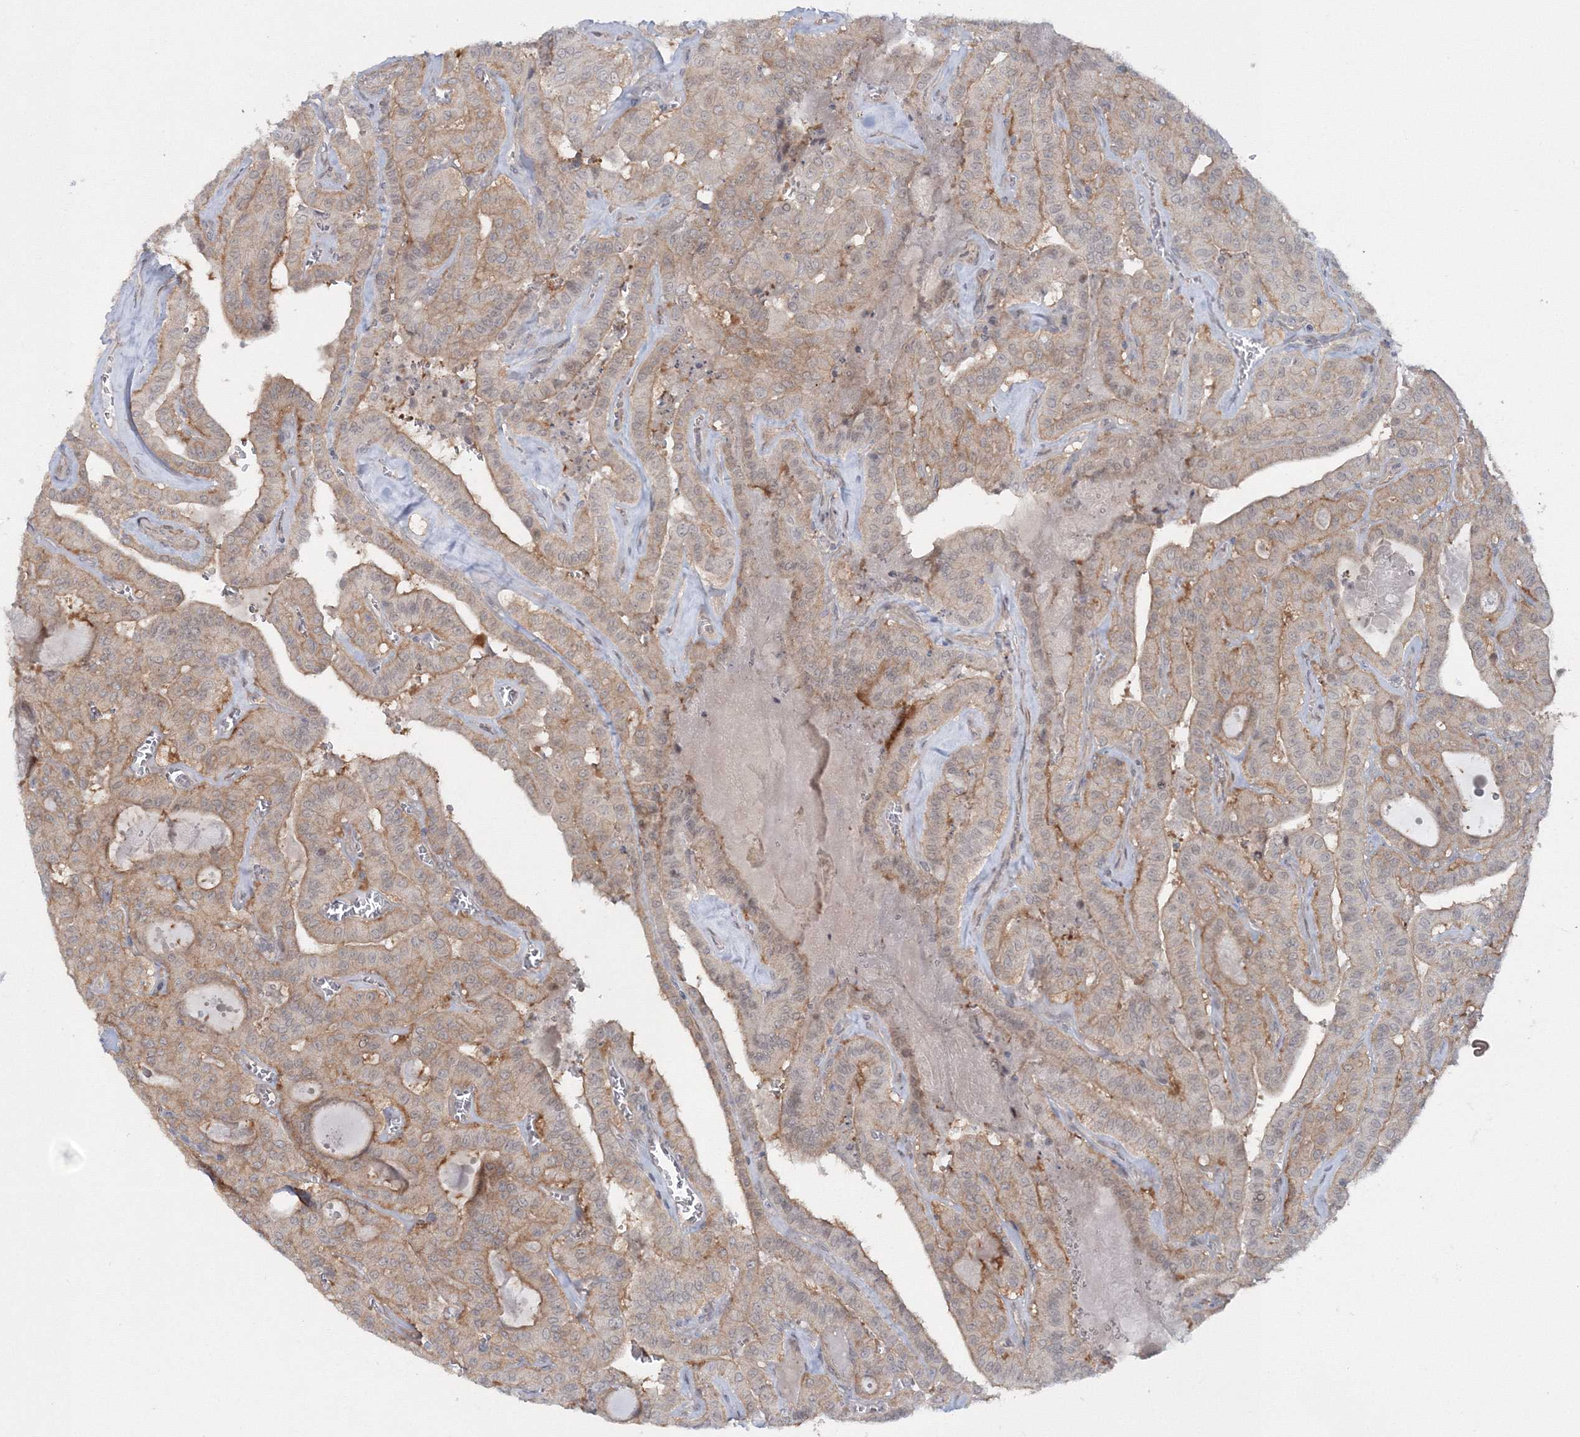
{"staining": {"intensity": "weak", "quantity": "<25%", "location": "cytoplasmic/membranous"}, "tissue": "thyroid cancer", "cell_type": "Tumor cells", "image_type": "cancer", "snomed": [{"axis": "morphology", "description": "Papillary adenocarcinoma, NOS"}, {"axis": "topography", "description": "Thyroid gland"}], "caption": "IHC of human papillary adenocarcinoma (thyroid) exhibits no staining in tumor cells.", "gene": "IPMK", "patient": {"sex": "male", "age": 52}}